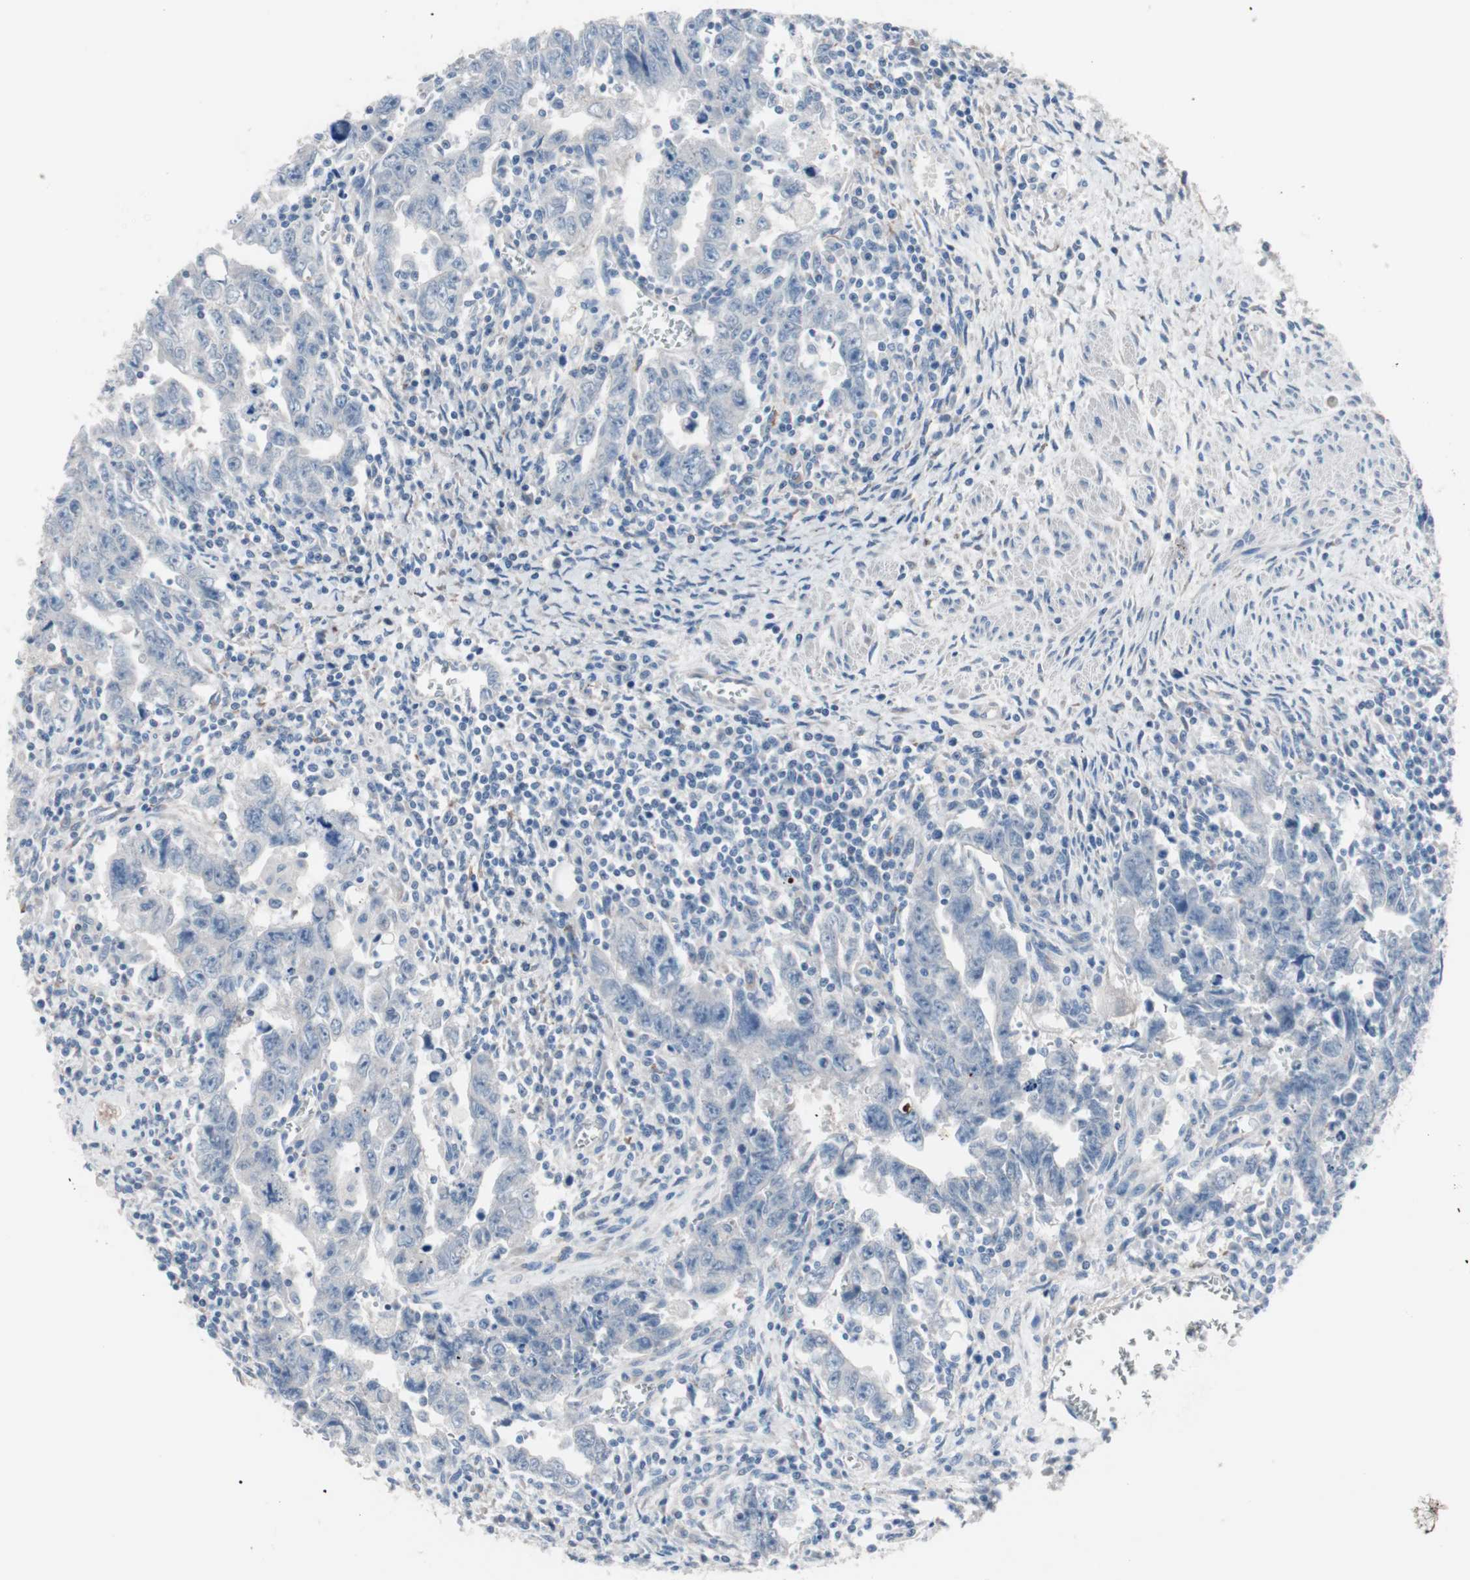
{"staining": {"intensity": "negative", "quantity": "none", "location": "none"}, "tissue": "testis cancer", "cell_type": "Tumor cells", "image_type": "cancer", "snomed": [{"axis": "morphology", "description": "Carcinoma, Embryonal, NOS"}, {"axis": "topography", "description": "Testis"}], "caption": "Testis embryonal carcinoma stained for a protein using IHC displays no positivity tumor cells.", "gene": "ULBP1", "patient": {"sex": "male", "age": 28}}